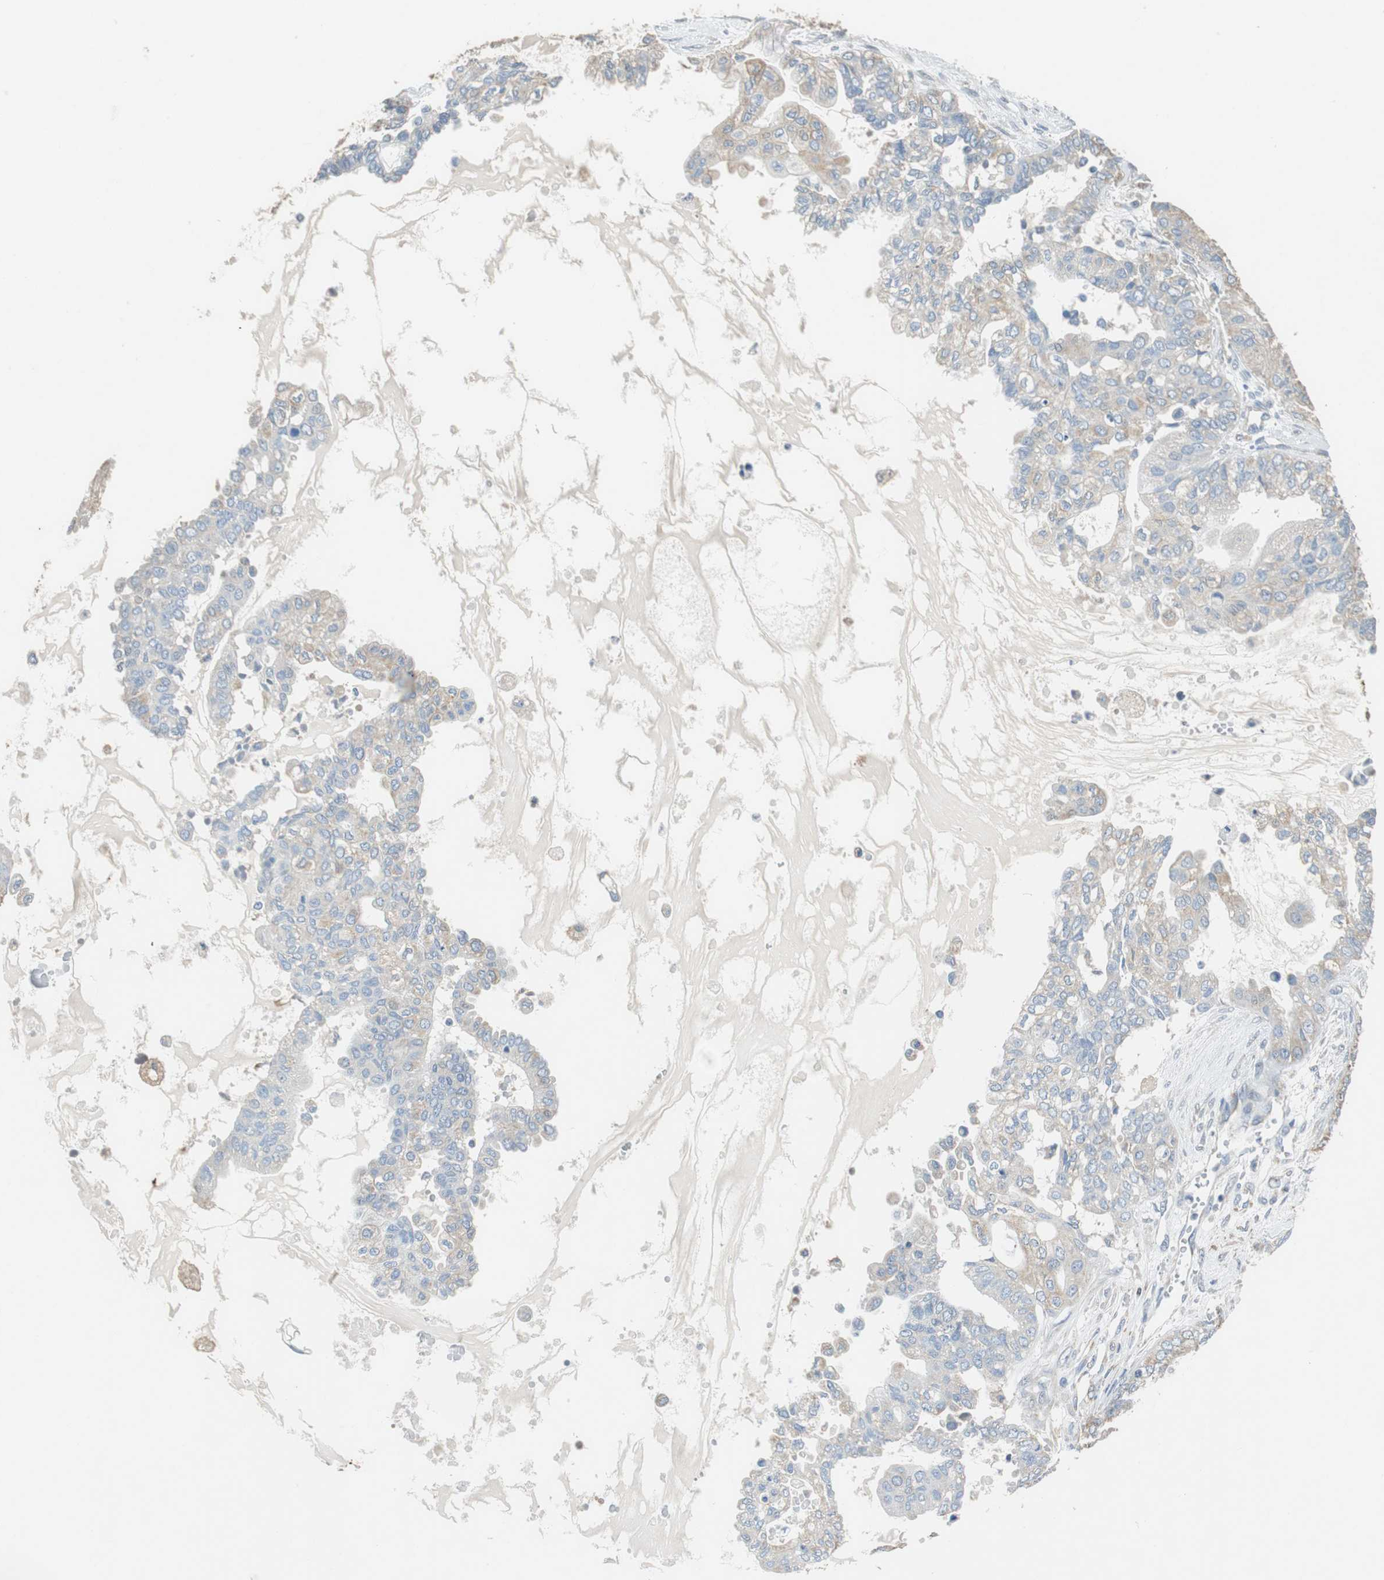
{"staining": {"intensity": "weak", "quantity": "25%-75%", "location": "cytoplasmic/membranous"}, "tissue": "ovarian cancer", "cell_type": "Tumor cells", "image_type": "cancer", "snomed": [{"axis": "morphology", "description": "Carcinoma, NOS"}, {"axis": "morphology", "description": "Carcinoma, endometroid"}, {"axis": "topography", "description": "Ovary"}], "caption": "The micrograph demonstrates immunohistochemical staining of ovarian carcinoma. There is weak cytoplasmic/membranous expression is identified in about 25%-75% of tumor cells.", "gene": "ALDH4A1", "patient": {"sex": "female", "age": 50}}